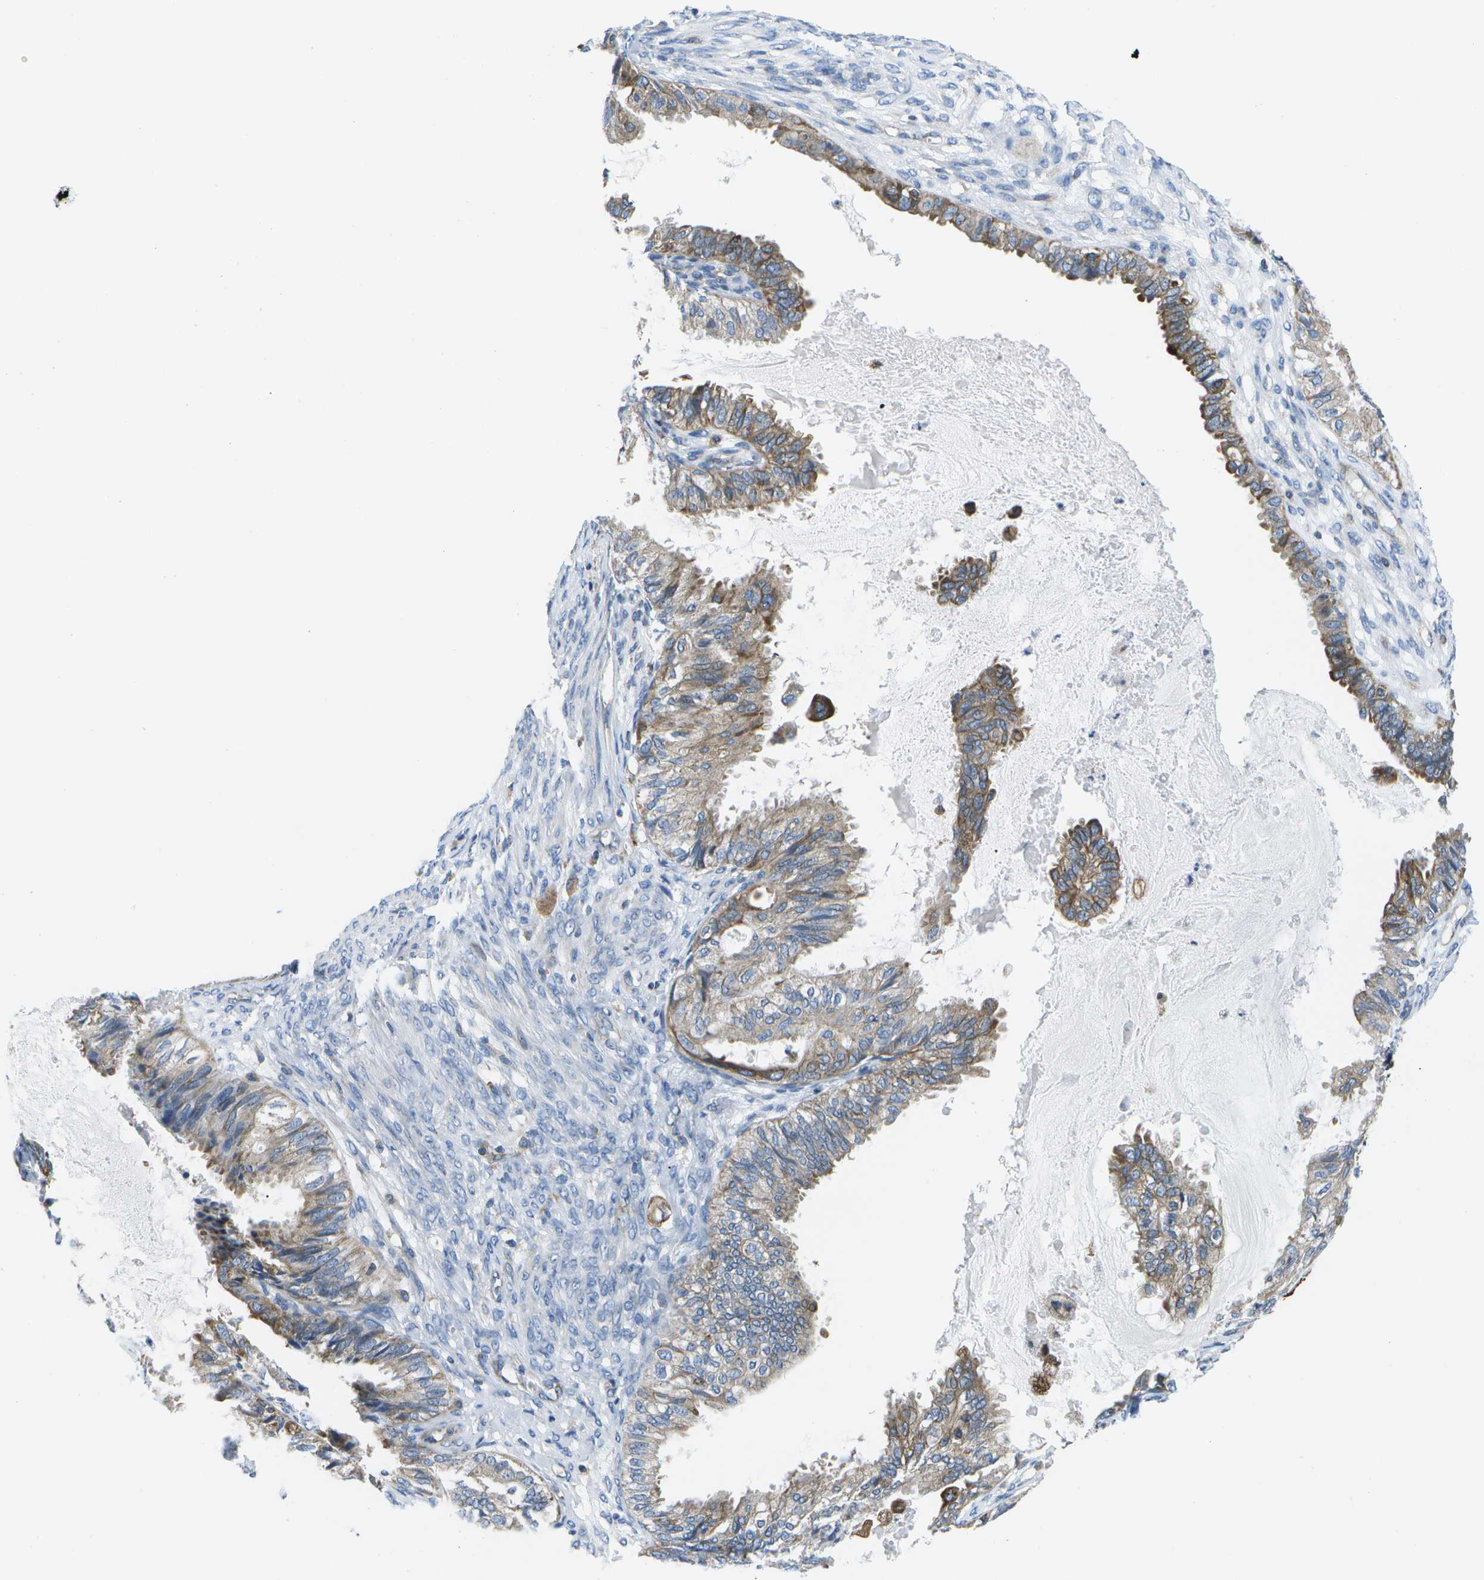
{"staining": {"intensity": "moderate", "quantity": "25%-75%", "location": "cytoplasmic/membranous"}, "tissue": "cervical cancer", "cell_type": "Tumor cells", "image_type": "cancer", "snomed": [{"axis": "morphology", "description": "Normal tissue, NOS"}, {"axis": "morphology", "description": "Adenocarcinoma, NOS"}, {"axis": "topography", "description": "Cervix"}, {"axis": "topography", "description": "Endometrium"}], "caption": "Cervical cancer stained with IHC displays moderate cytoplasmic/membranous positivity in about 25%-75% of tumor cells.", "gene": "GDF5", "patient": {"sex": "female", "age": 86}}